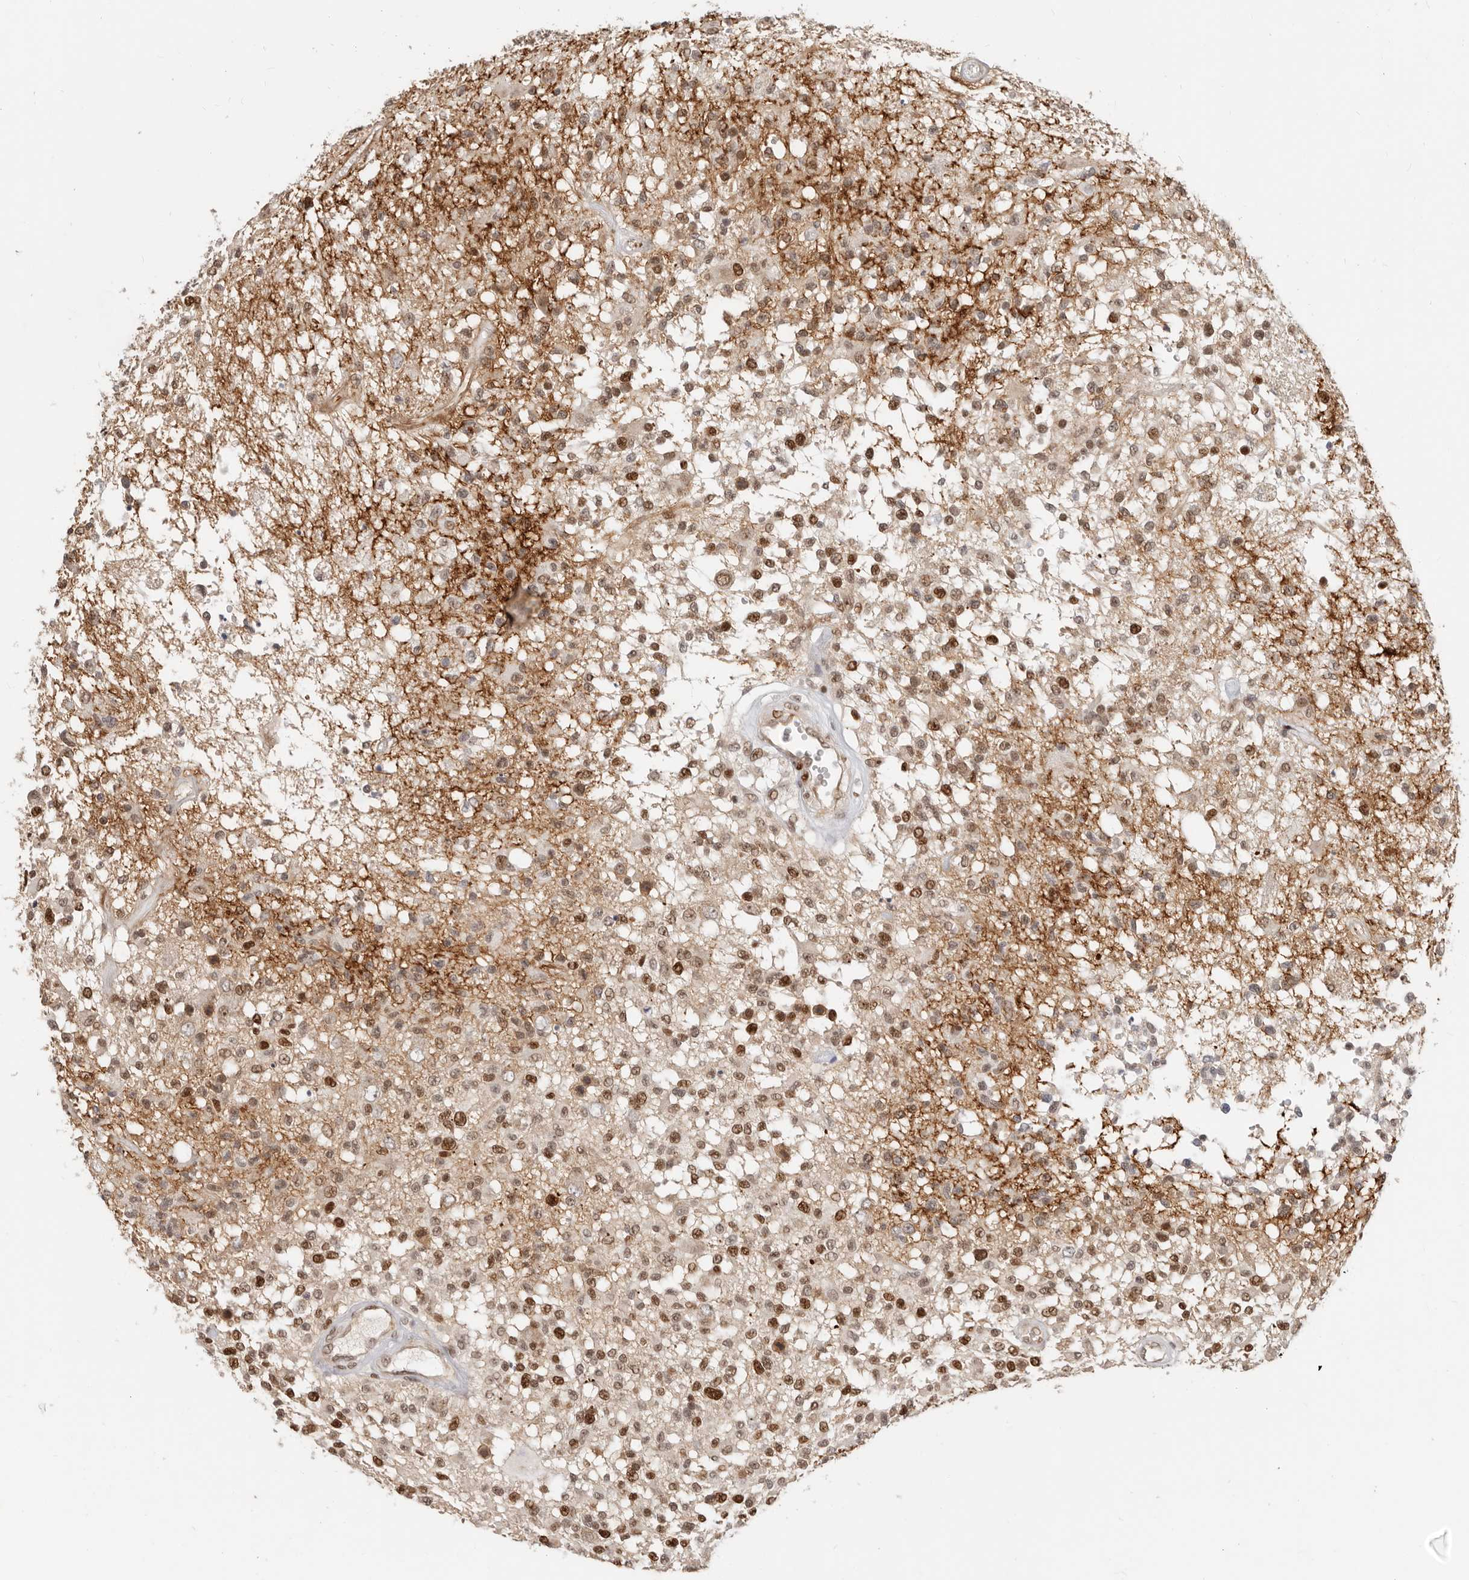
{"staining": {"intensity": "strong", "quantity": ">75%", "location": "nuclear"}, "tissue": "glioma", "cell_type": "Tumor cells", "image_type": "cancer", "snomed": [{"axis": "morphology", "description": "Glioma, malignant, High grade"}, {"axis": "morphology", "description": "Glioblastoma, NOS"}, {"axis": "topography", "description": "Brain"}], "caption": "DAB immunohistochemical staining of human malignant glioma (high-grade) reveals strong nuclear protein staining in about >75% of tumor cells.", "gene": "RFC2", "patient": {"sex": "male", "age": 60}}